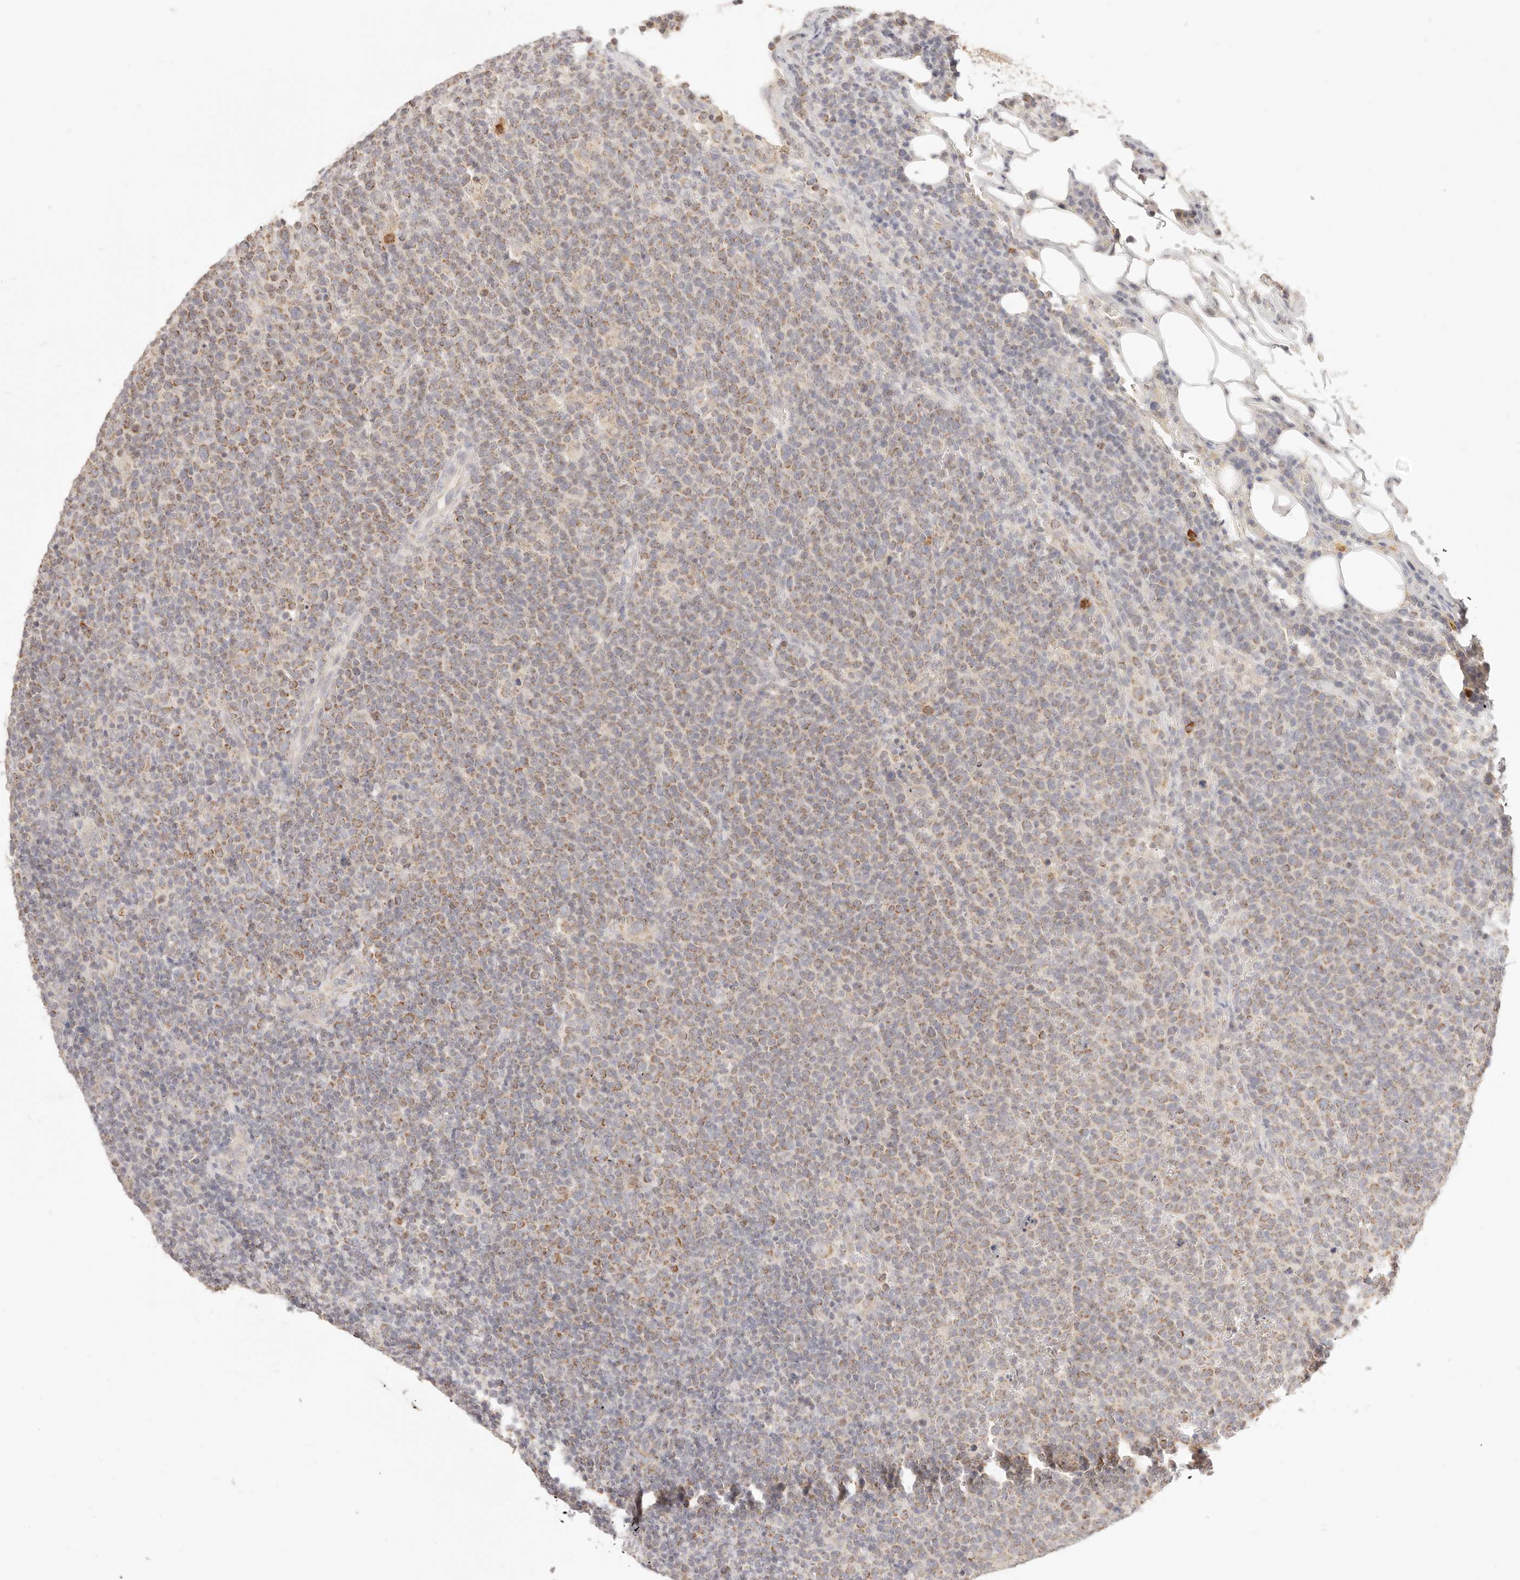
{"staining": {"intensity": "moderate", "quantity": "25%-75%", "location": "cytoplasmic/membranous"}, "tissue": "lymphoma", "cell_type": "Tumor cells", "image_type": "cancer", "snomed": [{"axis": "morphology", "description": "Malignant lymphoma, non-Hodgkin's type, High grade"}, {"axis": "topography", "description": "Lymph node"}], "caption": "Moderate cytoplasmic/membranous expression is identified in approximately 25%-75% of tumor cells in malignant lymphoma, non-Hodgkin's type (high-grade).", "gene": "CPLANE2", "patient": {"sex": "male", "age": 61}}